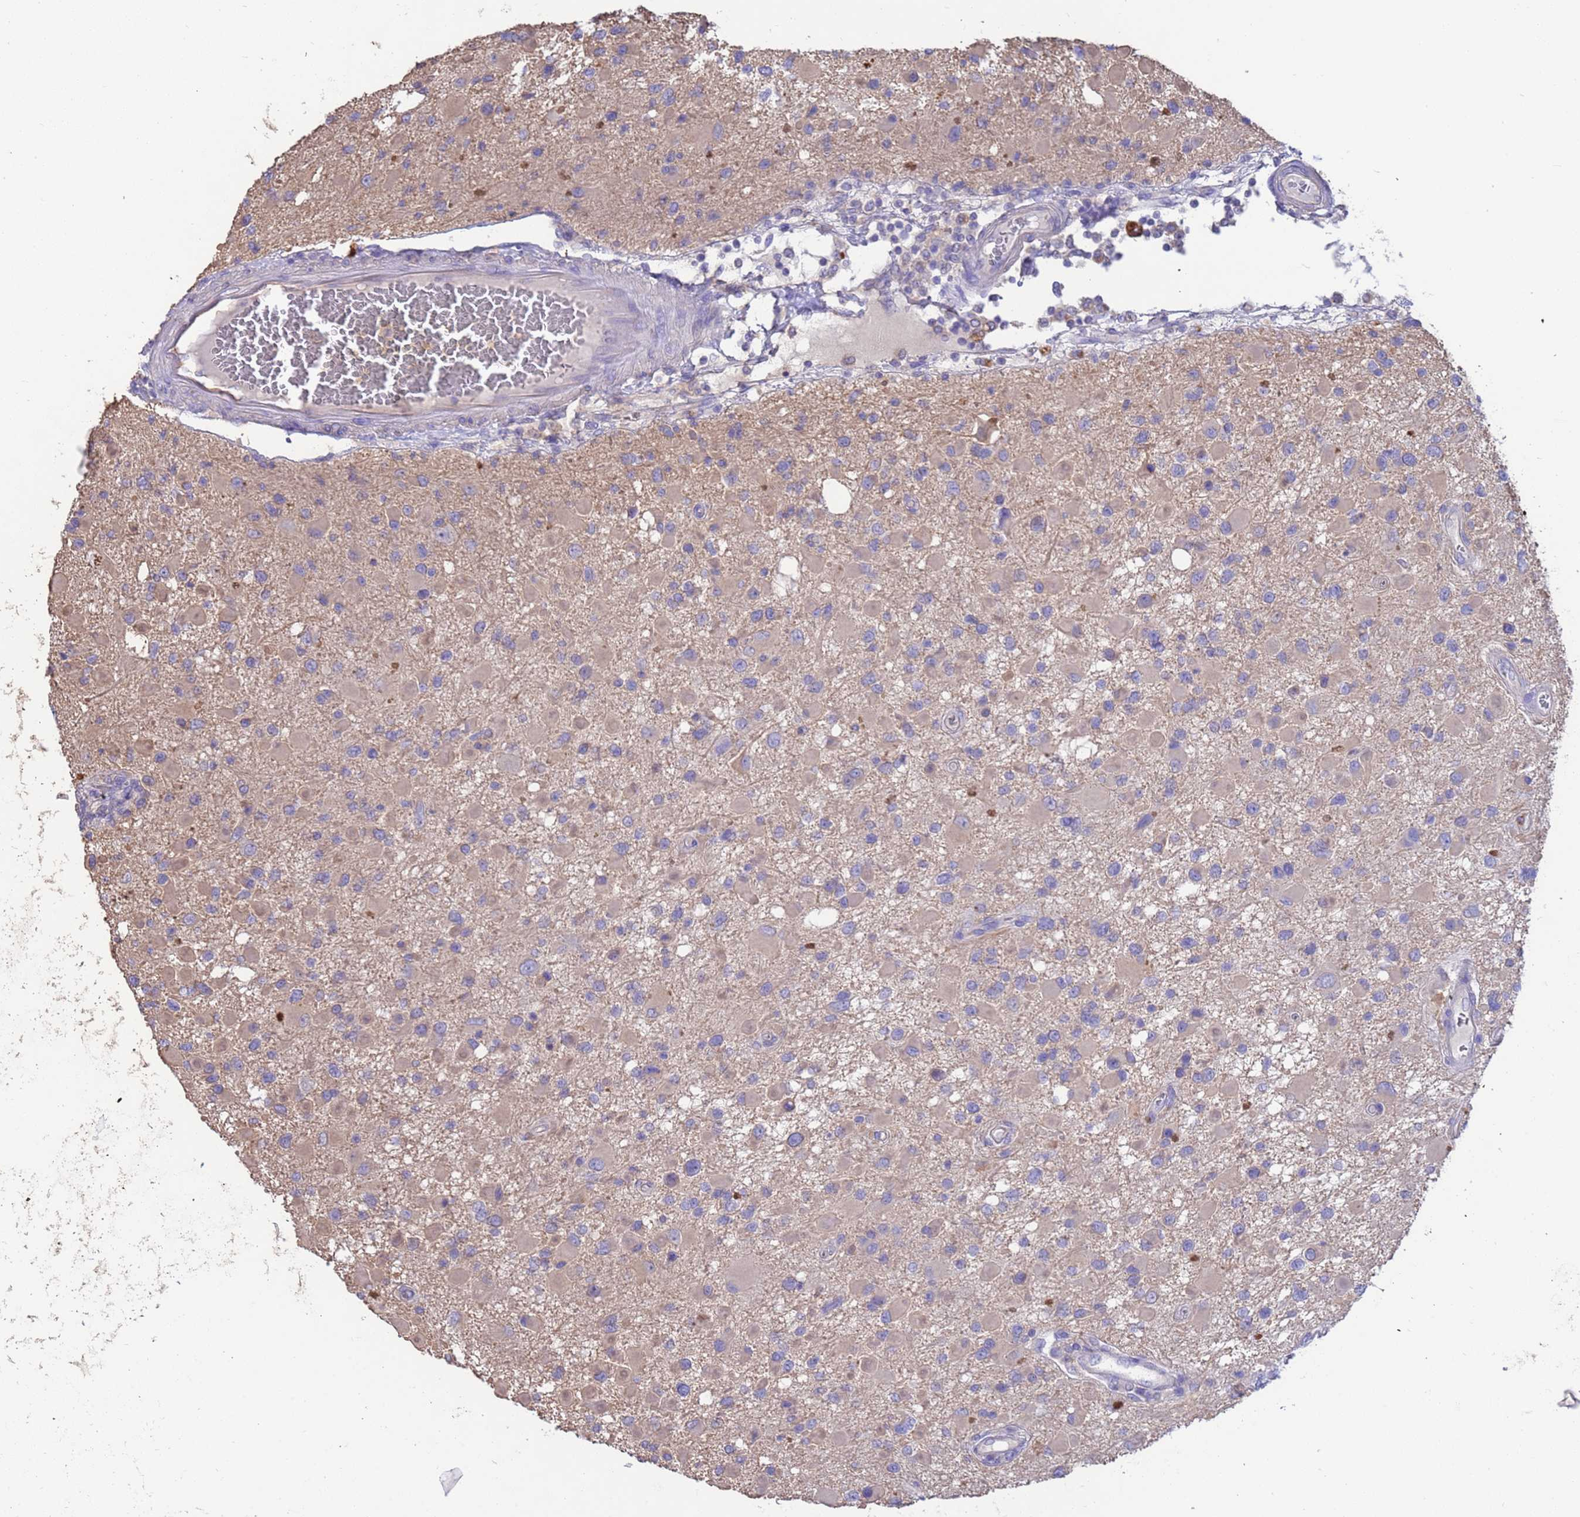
{"staining": {"intensity": "weak", "quantity": "<25%", "location": "cytoplasmic/membranous"}, "tissue": "glioma", "cell_type": "Tumor cells", "image_type": "cancer", "snomed": [{"axis": "morphology", "description": "Glioma, malignant, High grade"}, {"axis": "topography", "description": "Brain"}], "caption": "Immunohistochemistry (IHC) image of malignant glioma (high-grade) stained for a protein (brown), which demonstrates no staining in tumor cells.", "gene": "SRL", "patient": {"sex": "male", "age": 53}}